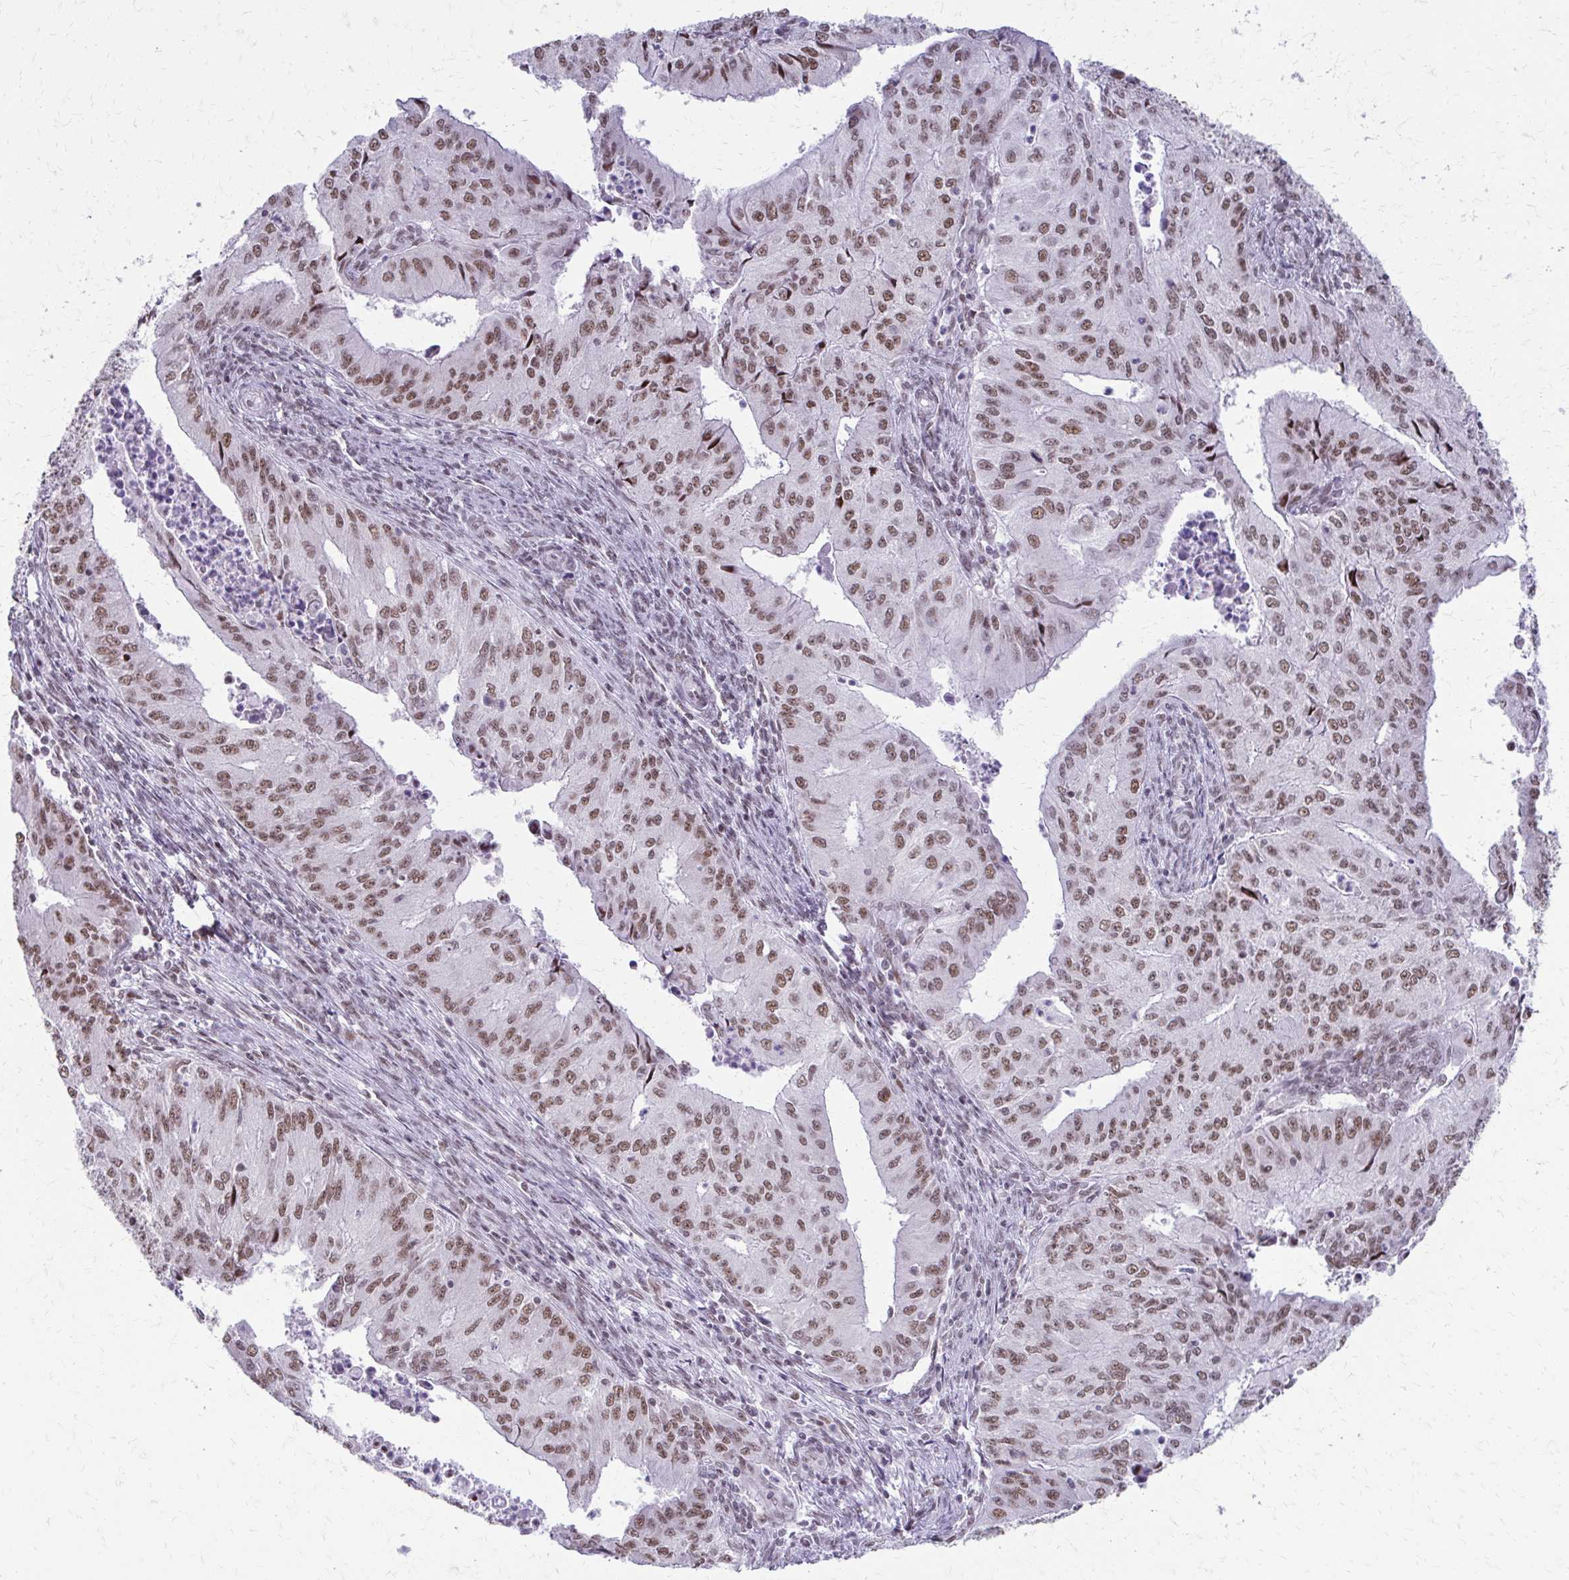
{"staining": {"intensity": "moderate", "quantity": ">75%", "location": "nuclear"}, "tissue": "endometrial cancer", "cell_type": "Tumor cells", "image_type": "cancer", "snomed": [{"axis": "morphology", "description": "Adenocarcinoma, NOS"}, {"axis": "topography", "description": "Endometrium"}], "caption": "Human endometrial cancer stained for a protein (brown) shows moderate nuclear positive staining in about >75% of tumor cells.", "gene": "SS18", "patient": {"sex": "female", "age": 50}}